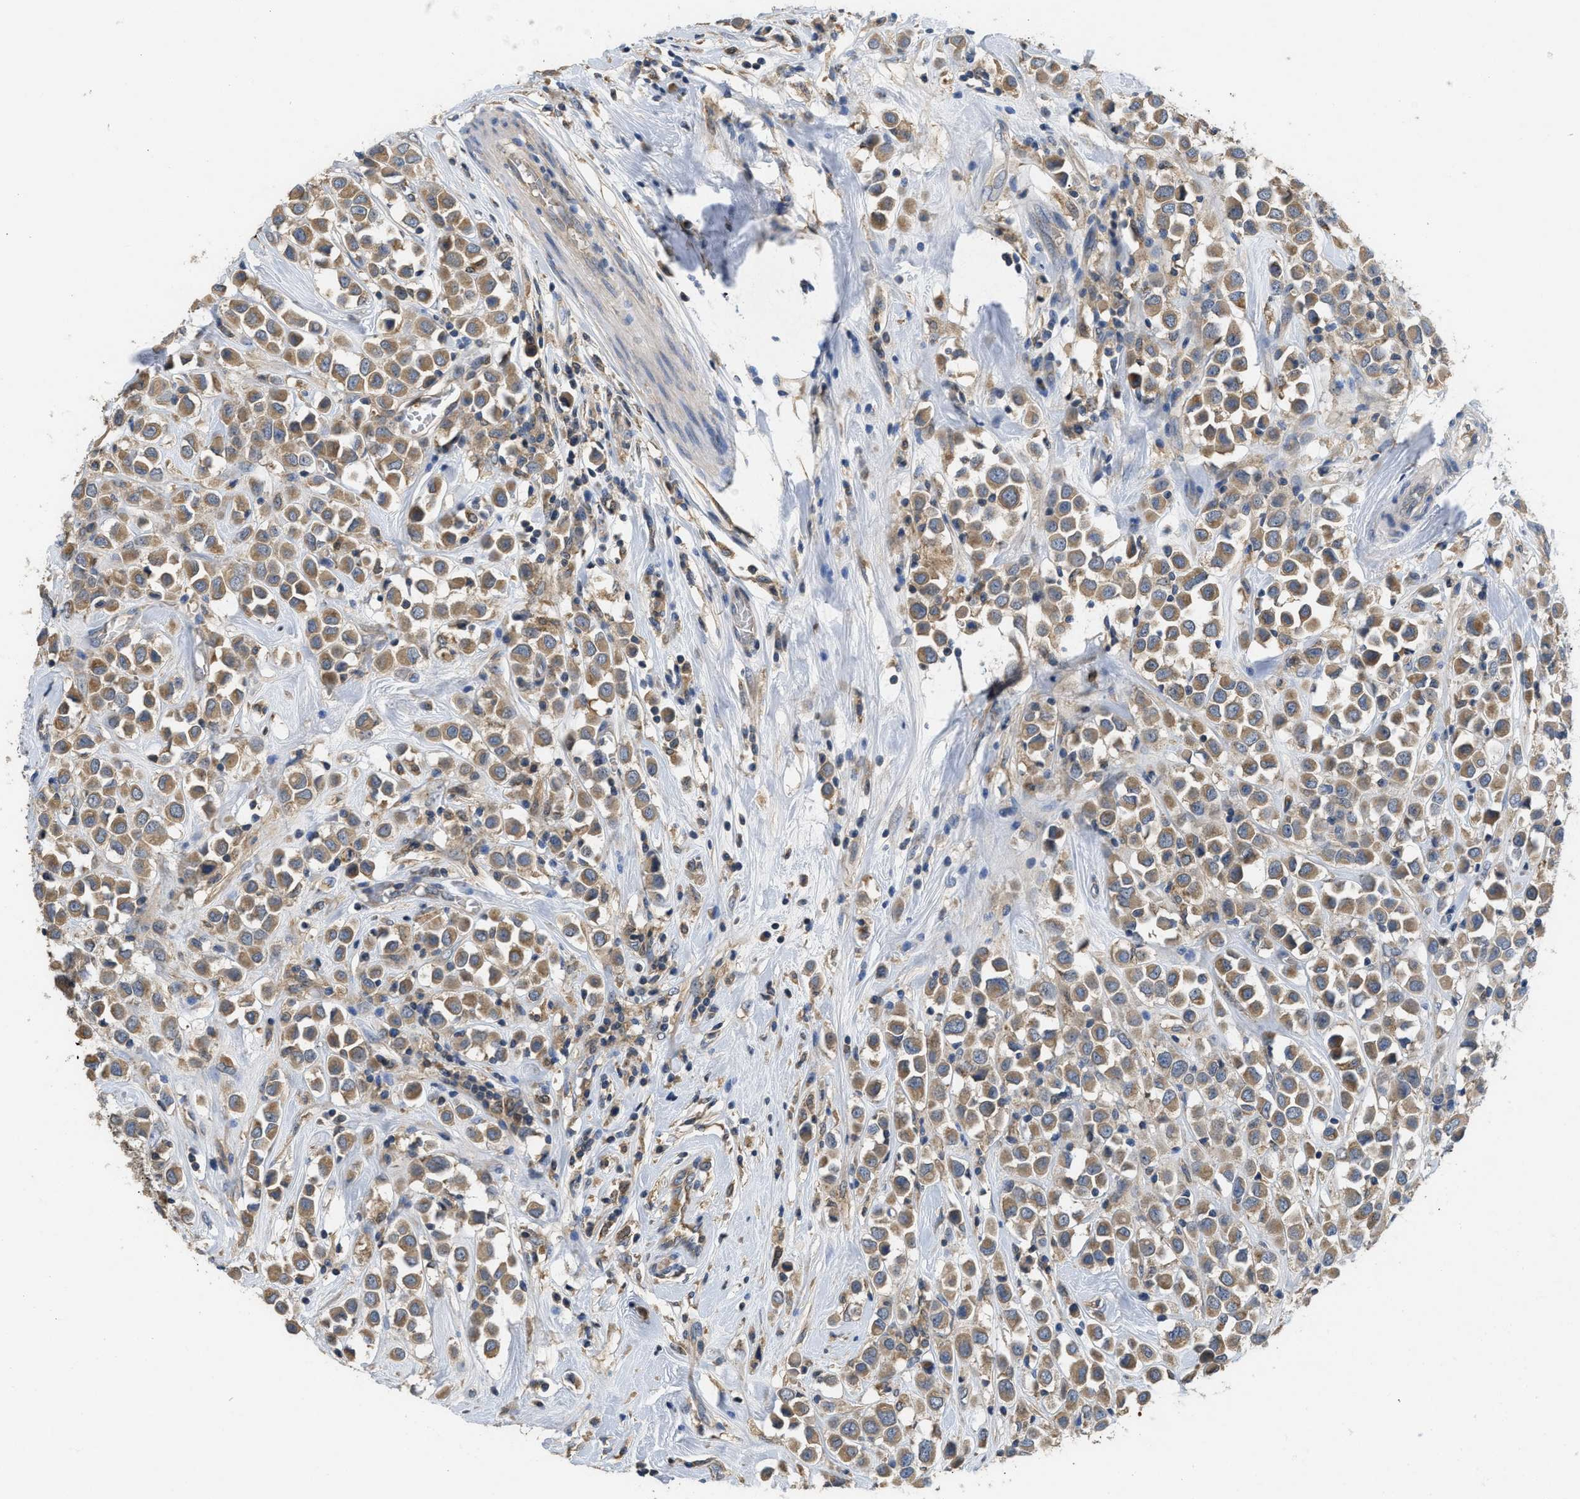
{"staining": {"intensity": "moderate", "quantity": ">75%", "location": "cytoplasmic/membranous"}, "tissue": "breast cancer", "cell_type": "Tumor cells", "image_type": "cancer", "snomed": [{"axis": "morphology", "description": "Duct carcinoma"}, {"axis": "topography", "description": "Breast"}], "caption": "A medium amount of moderate cytoplasmic/membranous expression is identified in approximately >75% of tumor cells in breast cancer (intraductal carcinoma) tissue. The protein is stained brown, and the nuclei are stained in blue (DAB (3,3'-diaminobenzidine) IHC with brightfield microscopy, high magnification).", "gene": "RNF216", "patient": {"sex": "female", "age": 61}}